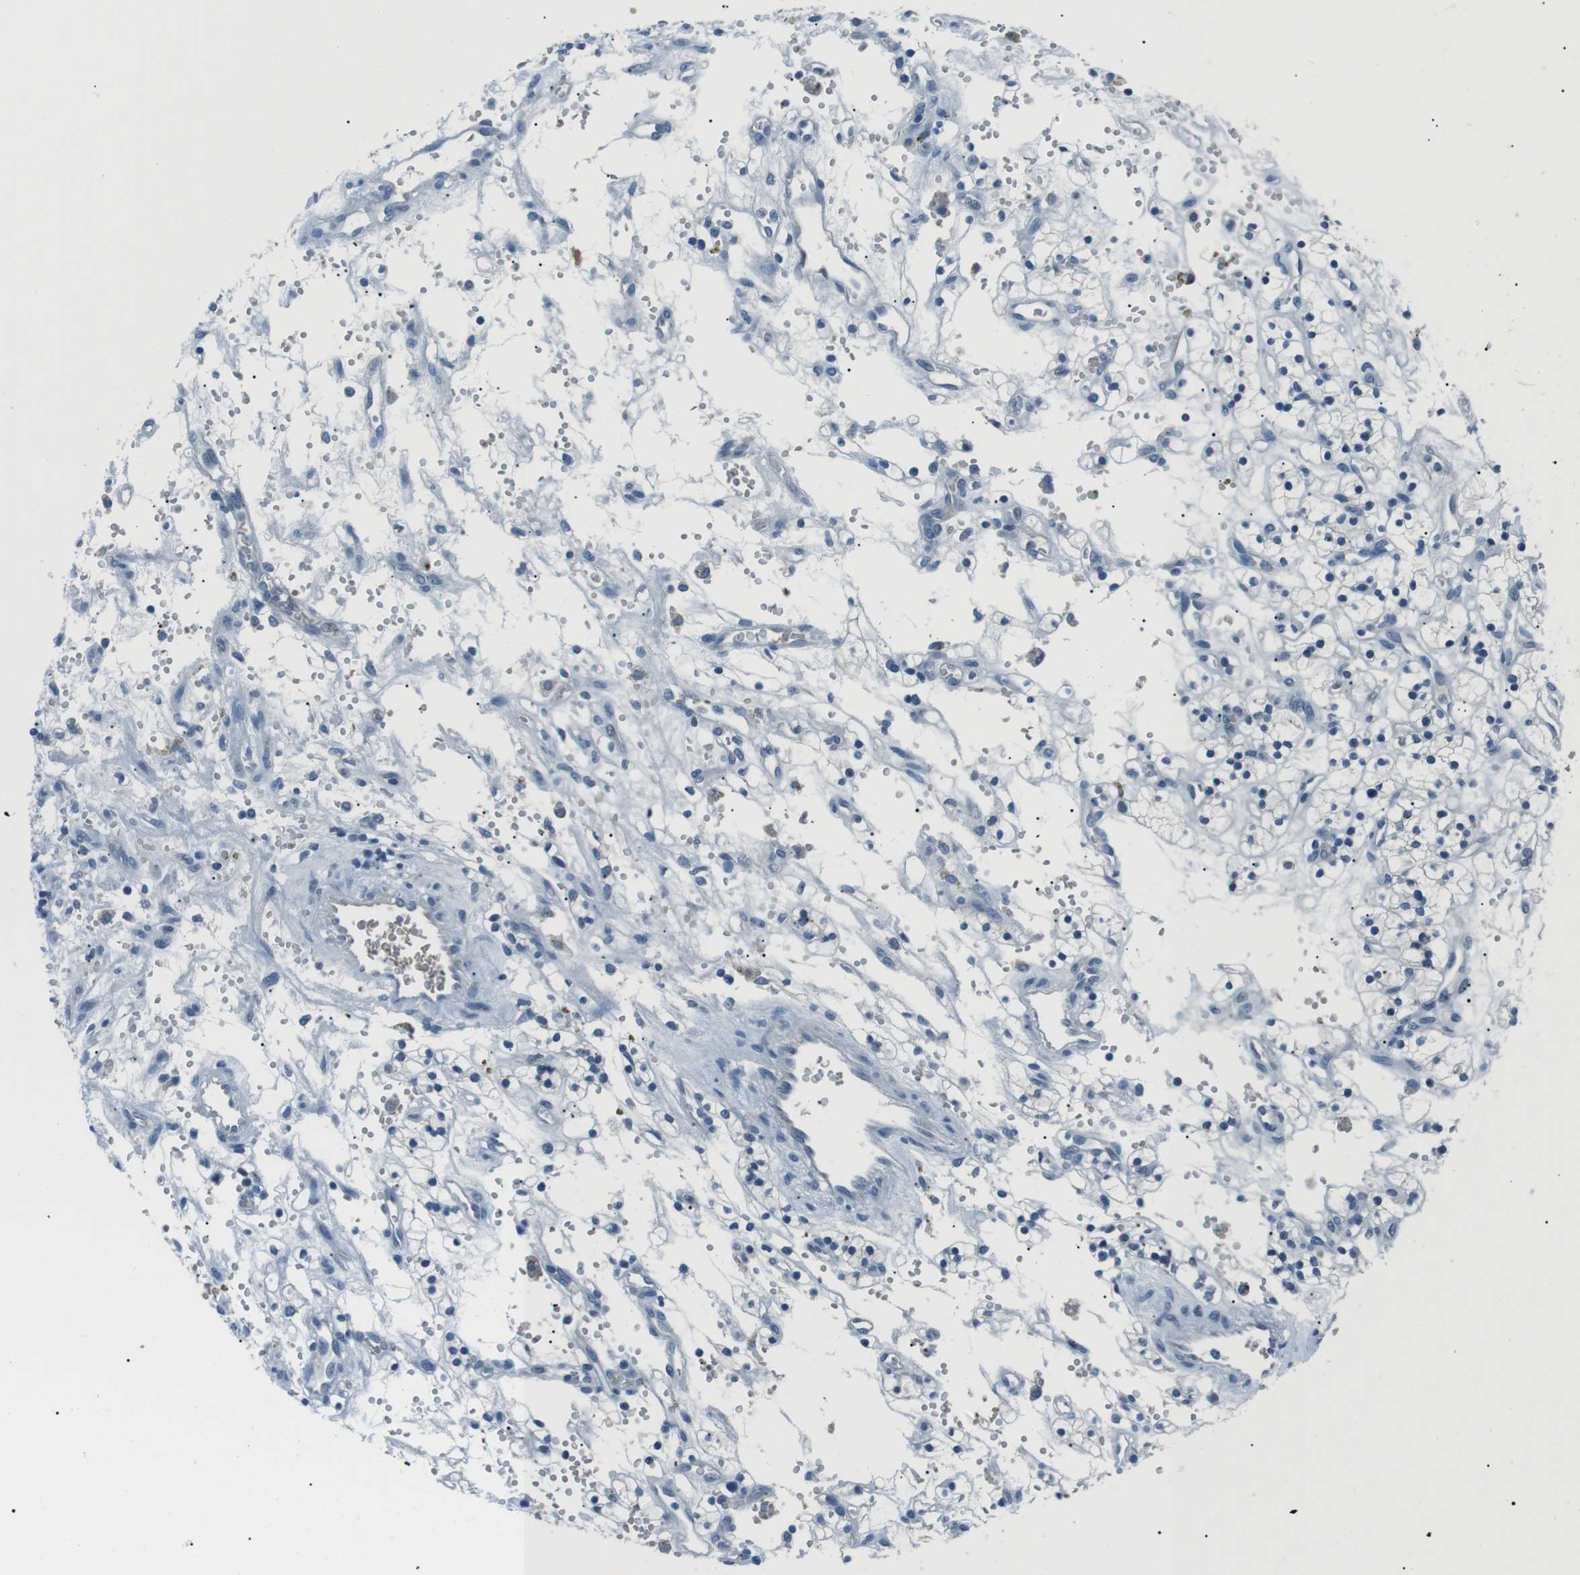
{"staining": {"intensity": "negative", "quantity": "none", "location": "none"}, "tissue": "renal cancer", "cell_type": "Tumor cells", "image_type": "cancer", "snomed": [{"axis": "morphology", "description": "Adenocarcinoma, NOS"}, {"axis": "topography", "description": "Kidney"}], "caption": "The micrograph shows no staining of tumor cells in adenocarcinoma (renal).", "gene": "ST6GAL1", "patient": {"sex": "female", "age": 57}}